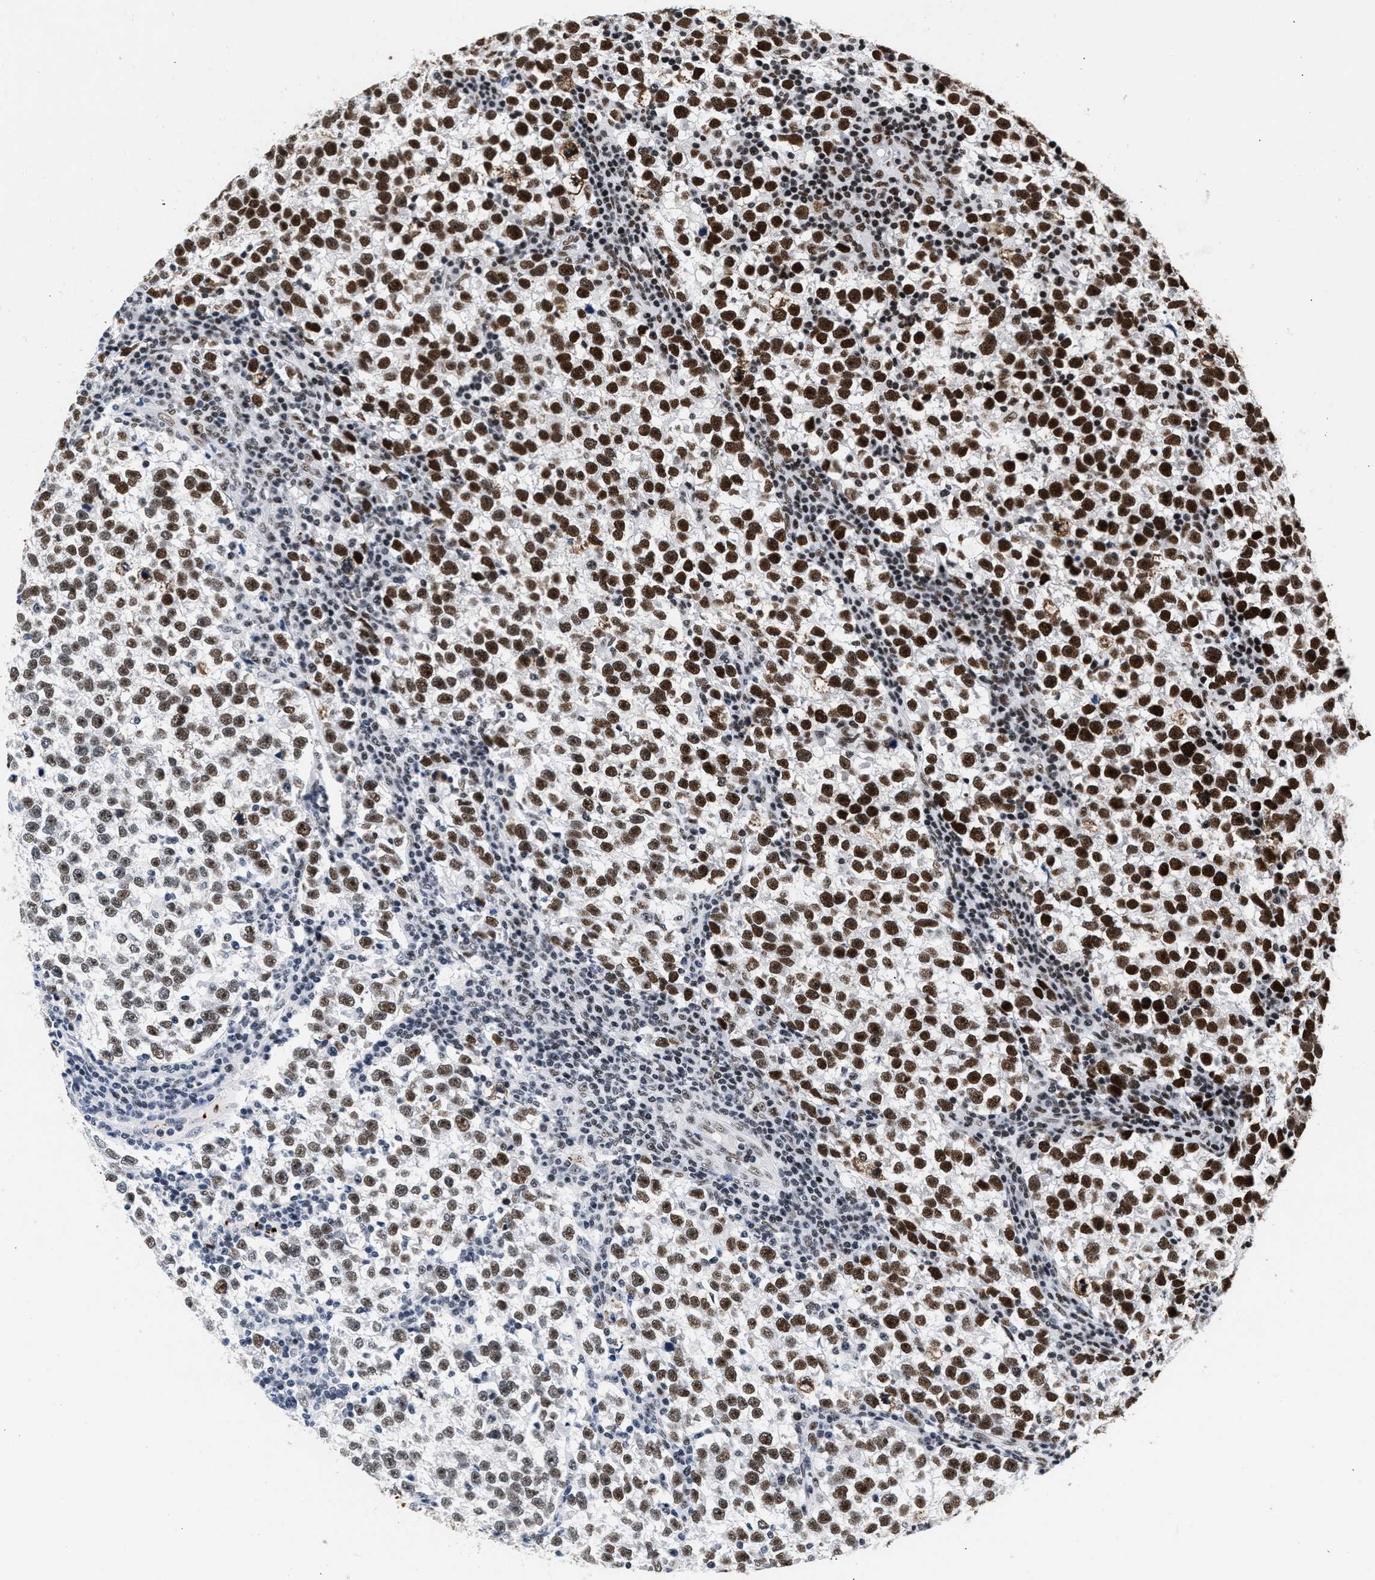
{"staining": {"intensity": "strong", "quantity": ">75%", "location": "nuclear"}, "tissue": "testis cancer", "cell_type": "Tumor cells", "image_type": "cancer", "snomed": [{"axis": "morphology", "description": "Normal tissue, NOS"}, {"axis": "morphology", "description": "Seminoma, NOS"}, {"axis": "topography", "description": "Testis"}], "caption": "The image exhibits staining of testis cancer (seminoma), revealing strong nuclear protein expression (brown color) within tumor cells.", "gene": "RAD21", "patient": {"sex": "male", "age": 43}}